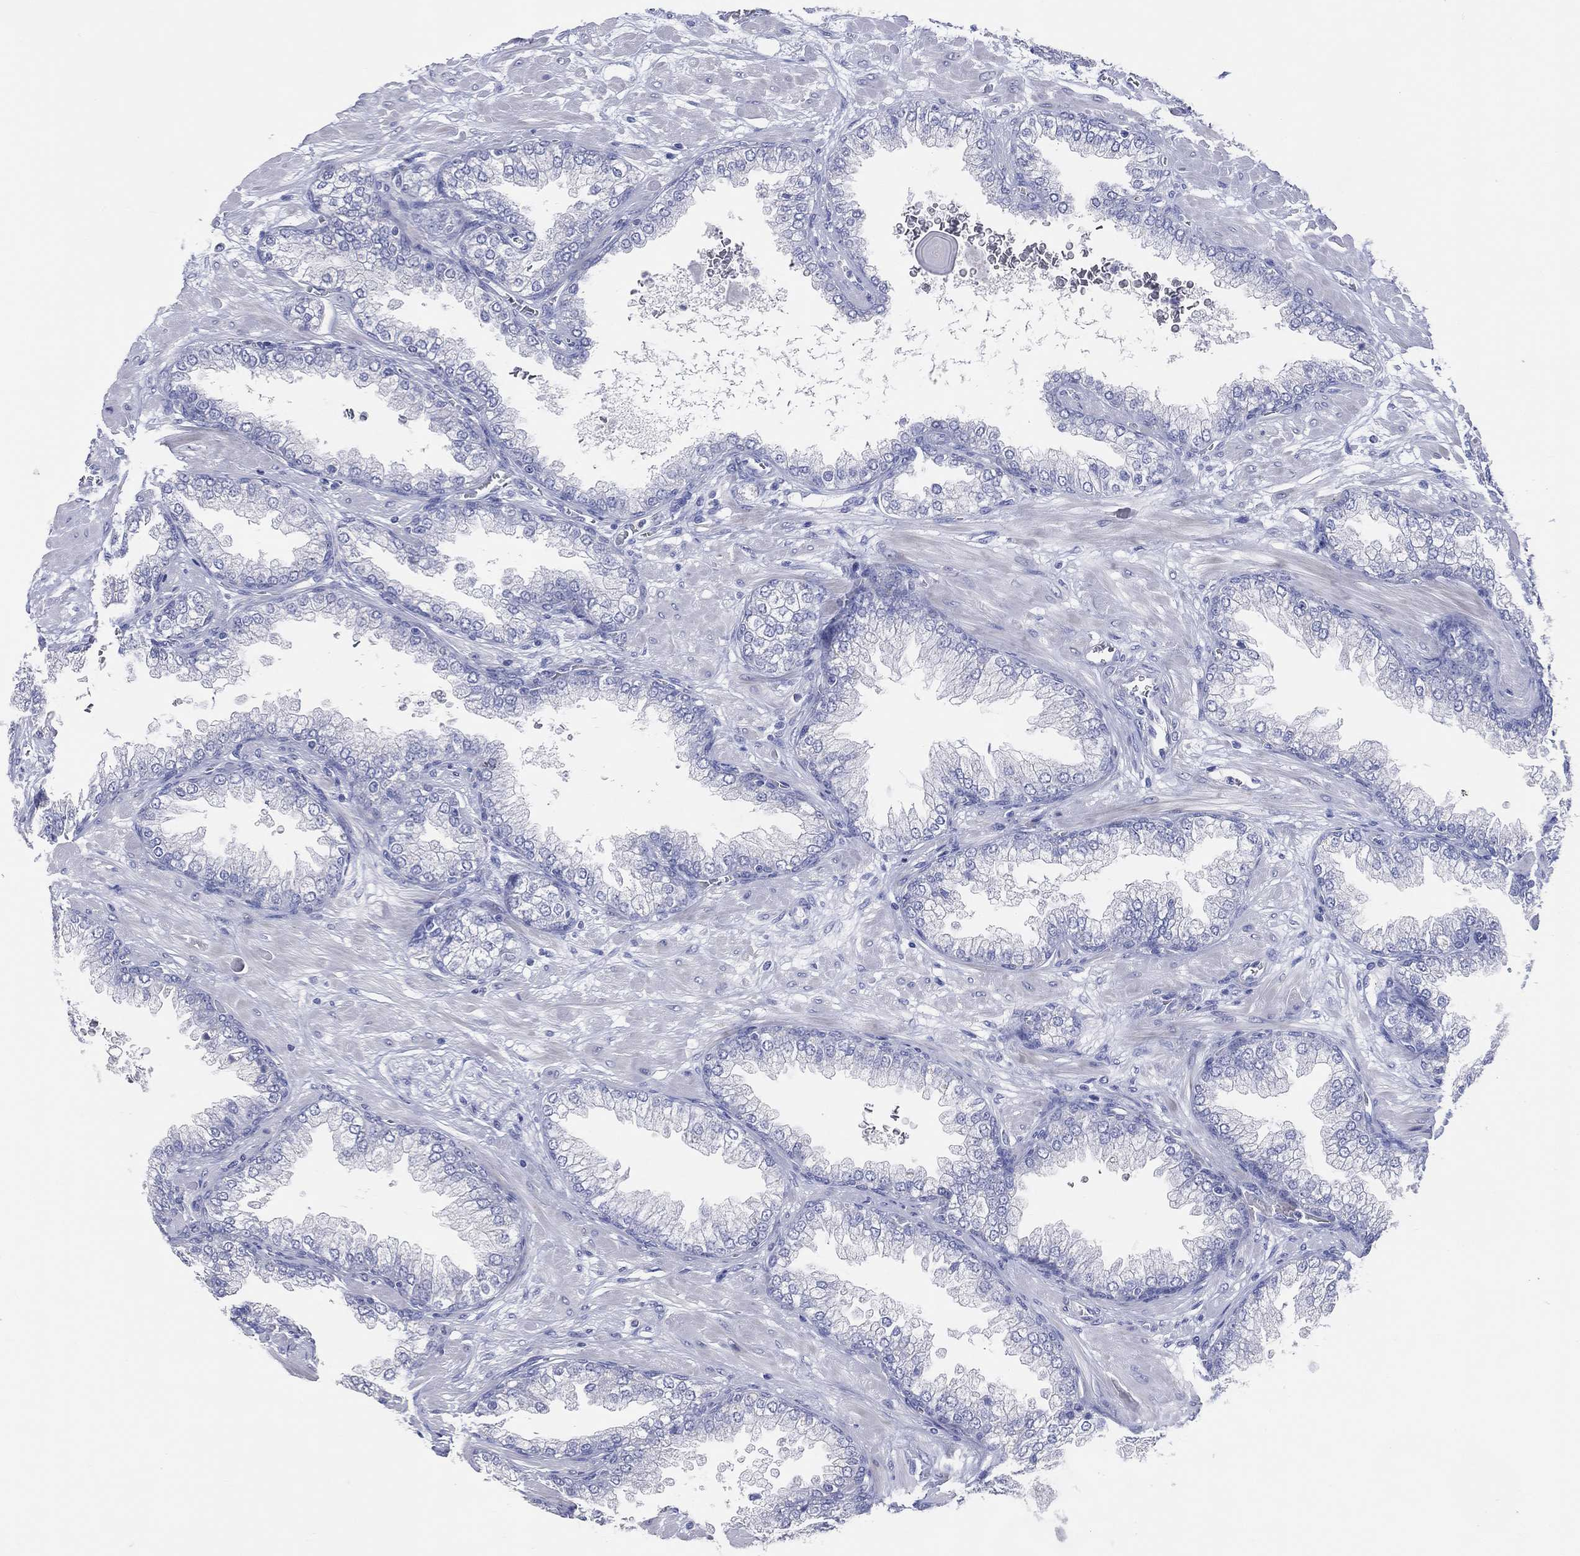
{"staining": {"intensity": "negative", "quantity": "none", "location": "none"}, "tissue": "prostate cancer", "cell_type": "Tumor cells", "image_type": "cancer", "snomed": [{"axis": "morphology", "description": "Adenocarcinoma, Low grade"}, {"axis": "topography", "description": "Prostate"}], "caption": "IHC micrograph of human low-grade adenocarcinoma (prostate) stained for a protein (brown), which shows no staining in tumor cells.", "gene": "DNAH6", "patient": {"sex": "male", "age": 57}}